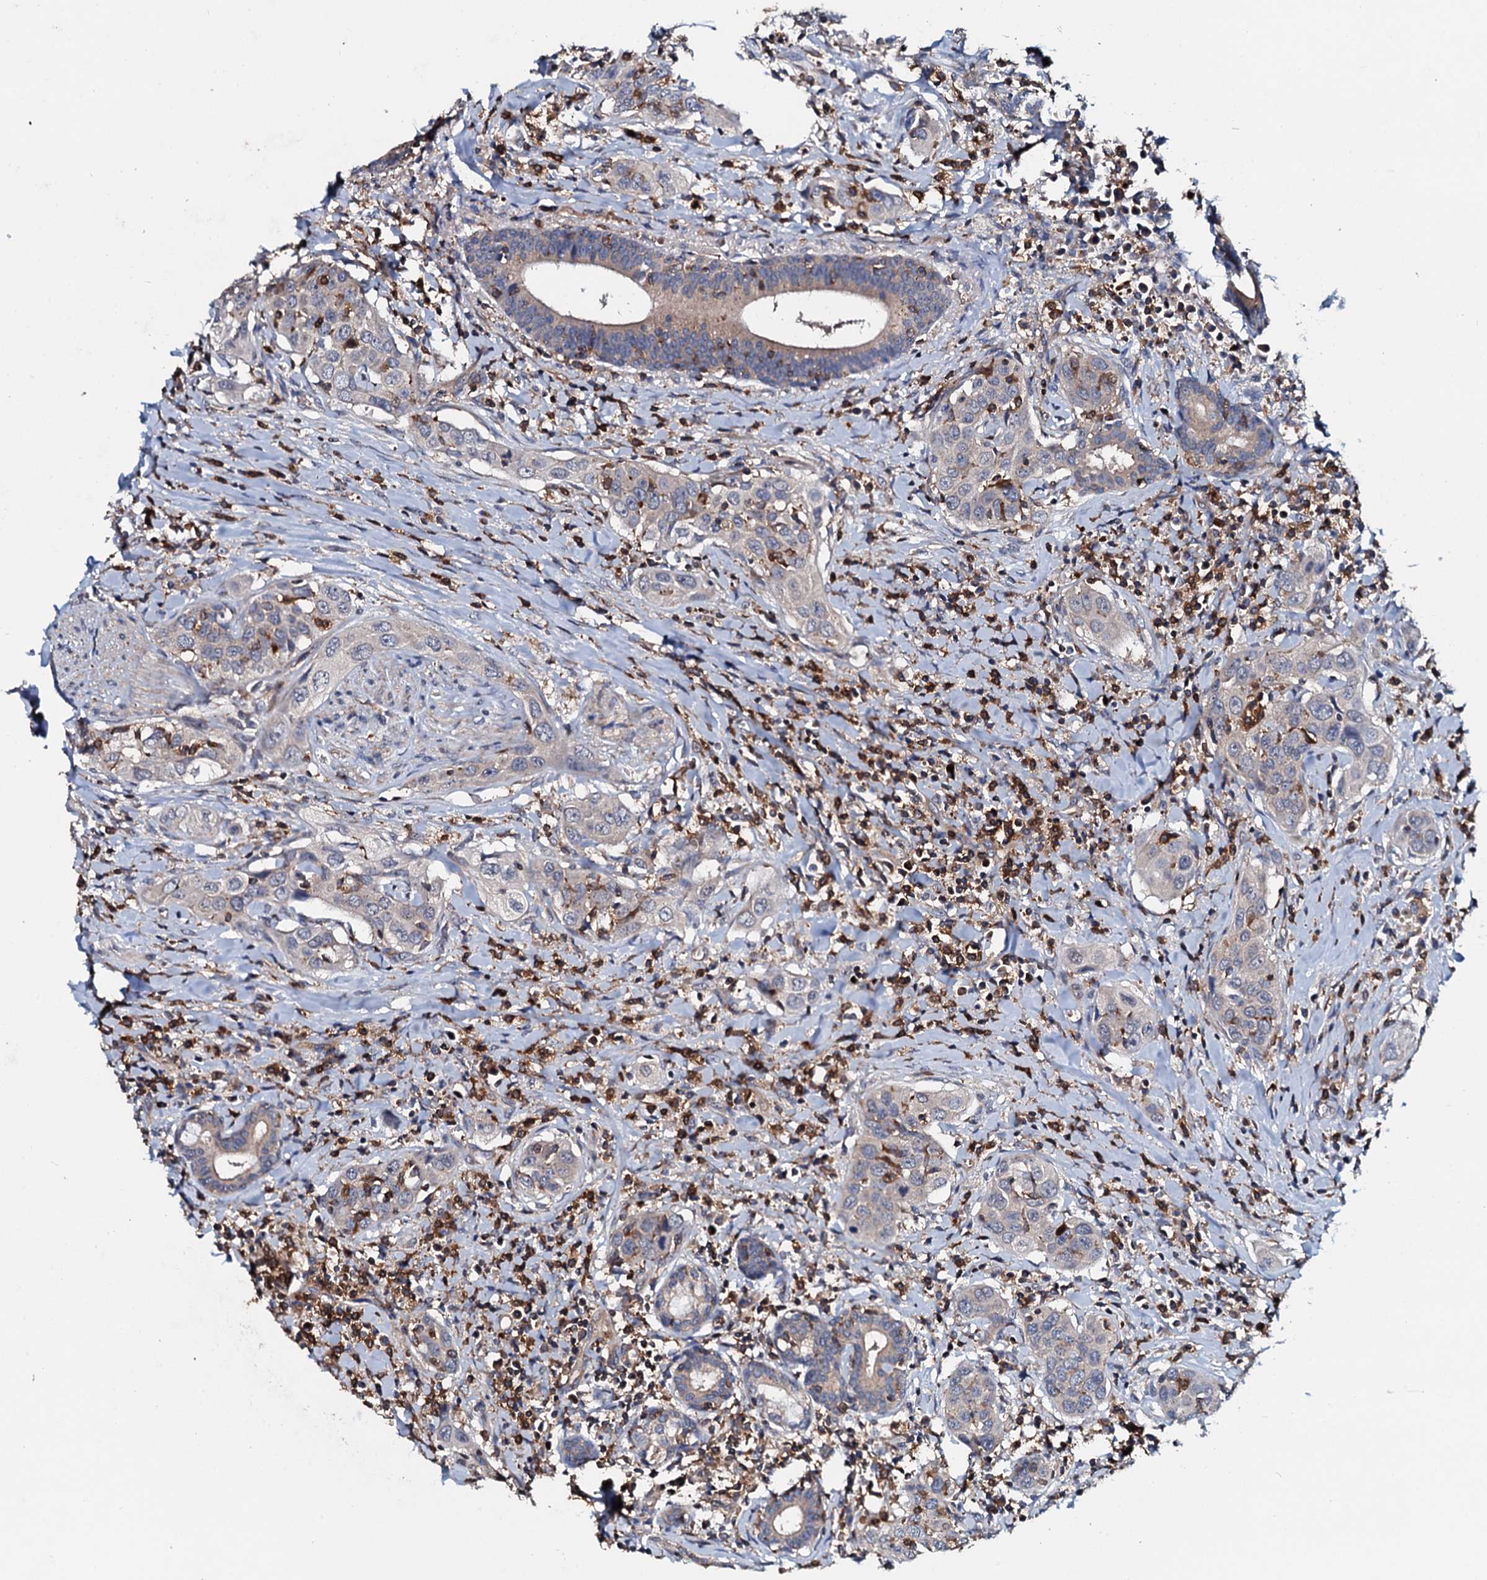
{"staining": {"intensity": "weak", "quantity": "<25%", "location": "cytoplasmic/membranous"}, "tissue": "head and neck cancer", "cell_type": "Tumor cells", "image_type": "cancer", "snomed": [{"axis": "morphology", "description": "Squamous cell carcinoma, NOS"}, {"axis": "topography", "description": "Oral tissue"}, {"axis": "topography", "description": "Head-Neck"}], "caption": "Immunohistochemical staining of human head and neck cancer reveals no significant positivity in tumor cells.", "gene": "GRK2", "patient": {"sex": "female", "age": 50}}